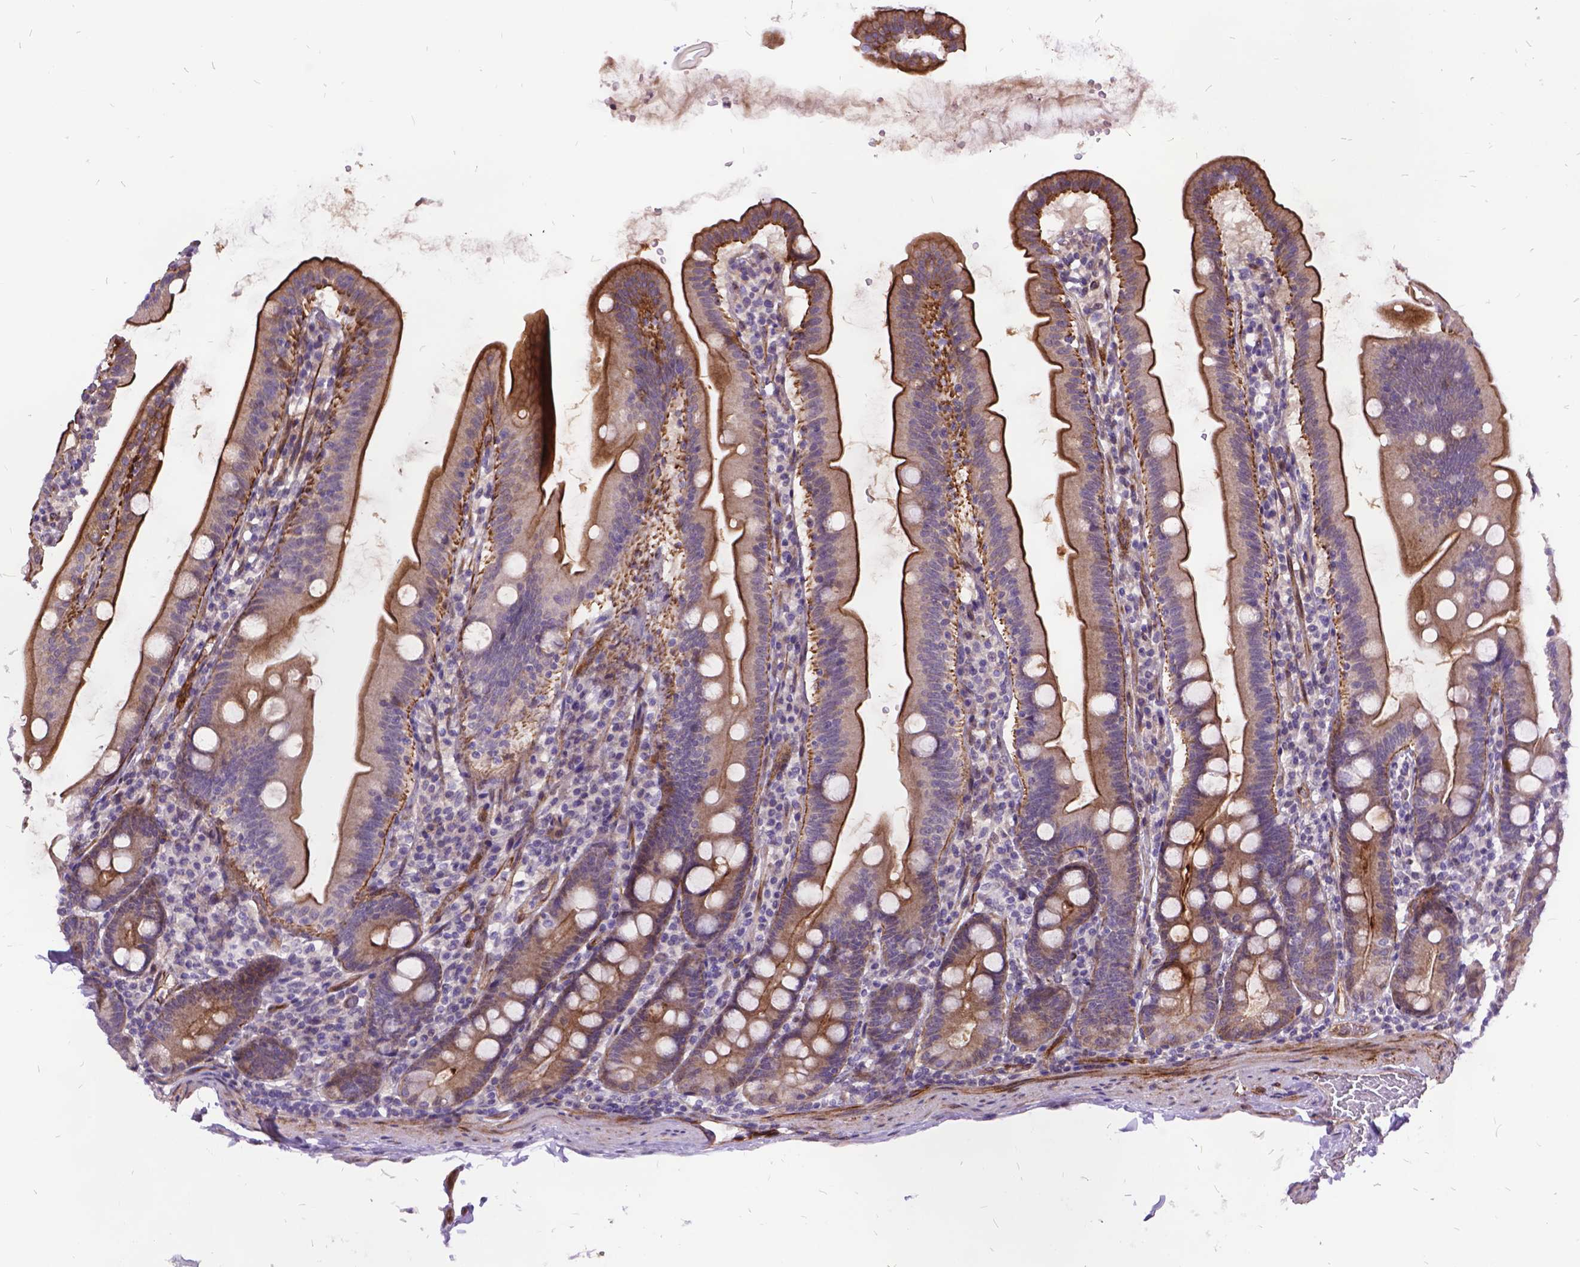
{"staining": {"intensity": "moderate", "quantity": "25%-75%", "location": "cytoplasmic/membranous"}, "tissue": "duodenum", "cell_type": "Glandular cells", "image_type": "normal", "snomed": [{"axis": "morphology", "description": "Normal tissue, NOS"}, {"axis": "topography", "description": "Duodenum"}], "caption": "The image exhibits immunohistochemical staining of normal duodenum. There is moderate cytoplasmic/membranous staining is identified in about 25%-75% of glandular cells.", "gene": "GRB7", "patient": {"sex": "female", "age": 67}}